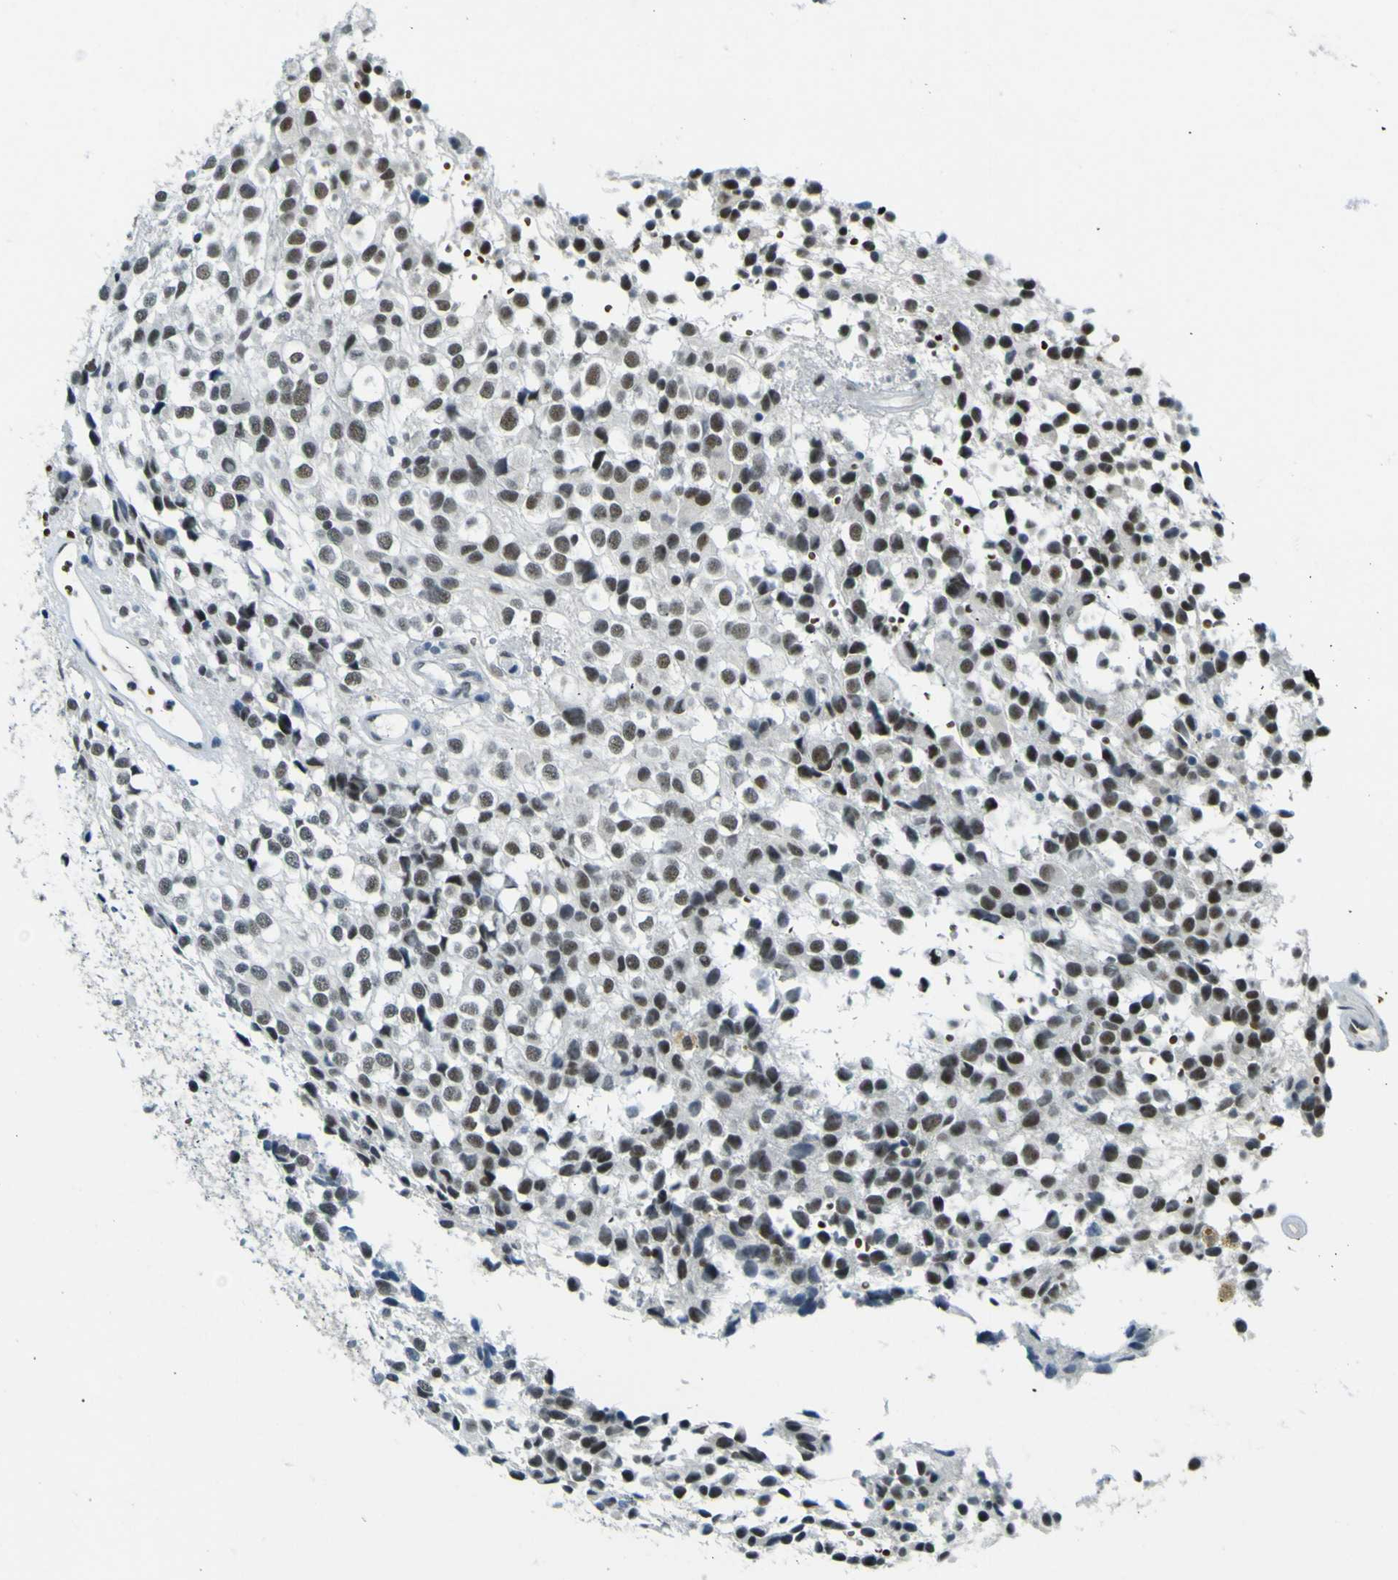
{"staining": {"intensity": "weak", "quantity": ">75%", "location": "nuclear"}, "tissue": "glioma", "cell_type": "Tumor cells", "image_type": "cancer", "snomed": [{"axis": "morphology", "description": "Glioma, malignant, High grade"}, {"axis": "topography", "description": "Brain"}], "caption": "Immunohistochemistry image of high-grade glioma (malignant) stained for a protein (brown), which reveals low levels of weak nuclear expression in about >75% of tumor cells.", "gene": "CEBPG", "patient": {"sex": "male", "age": 32}}